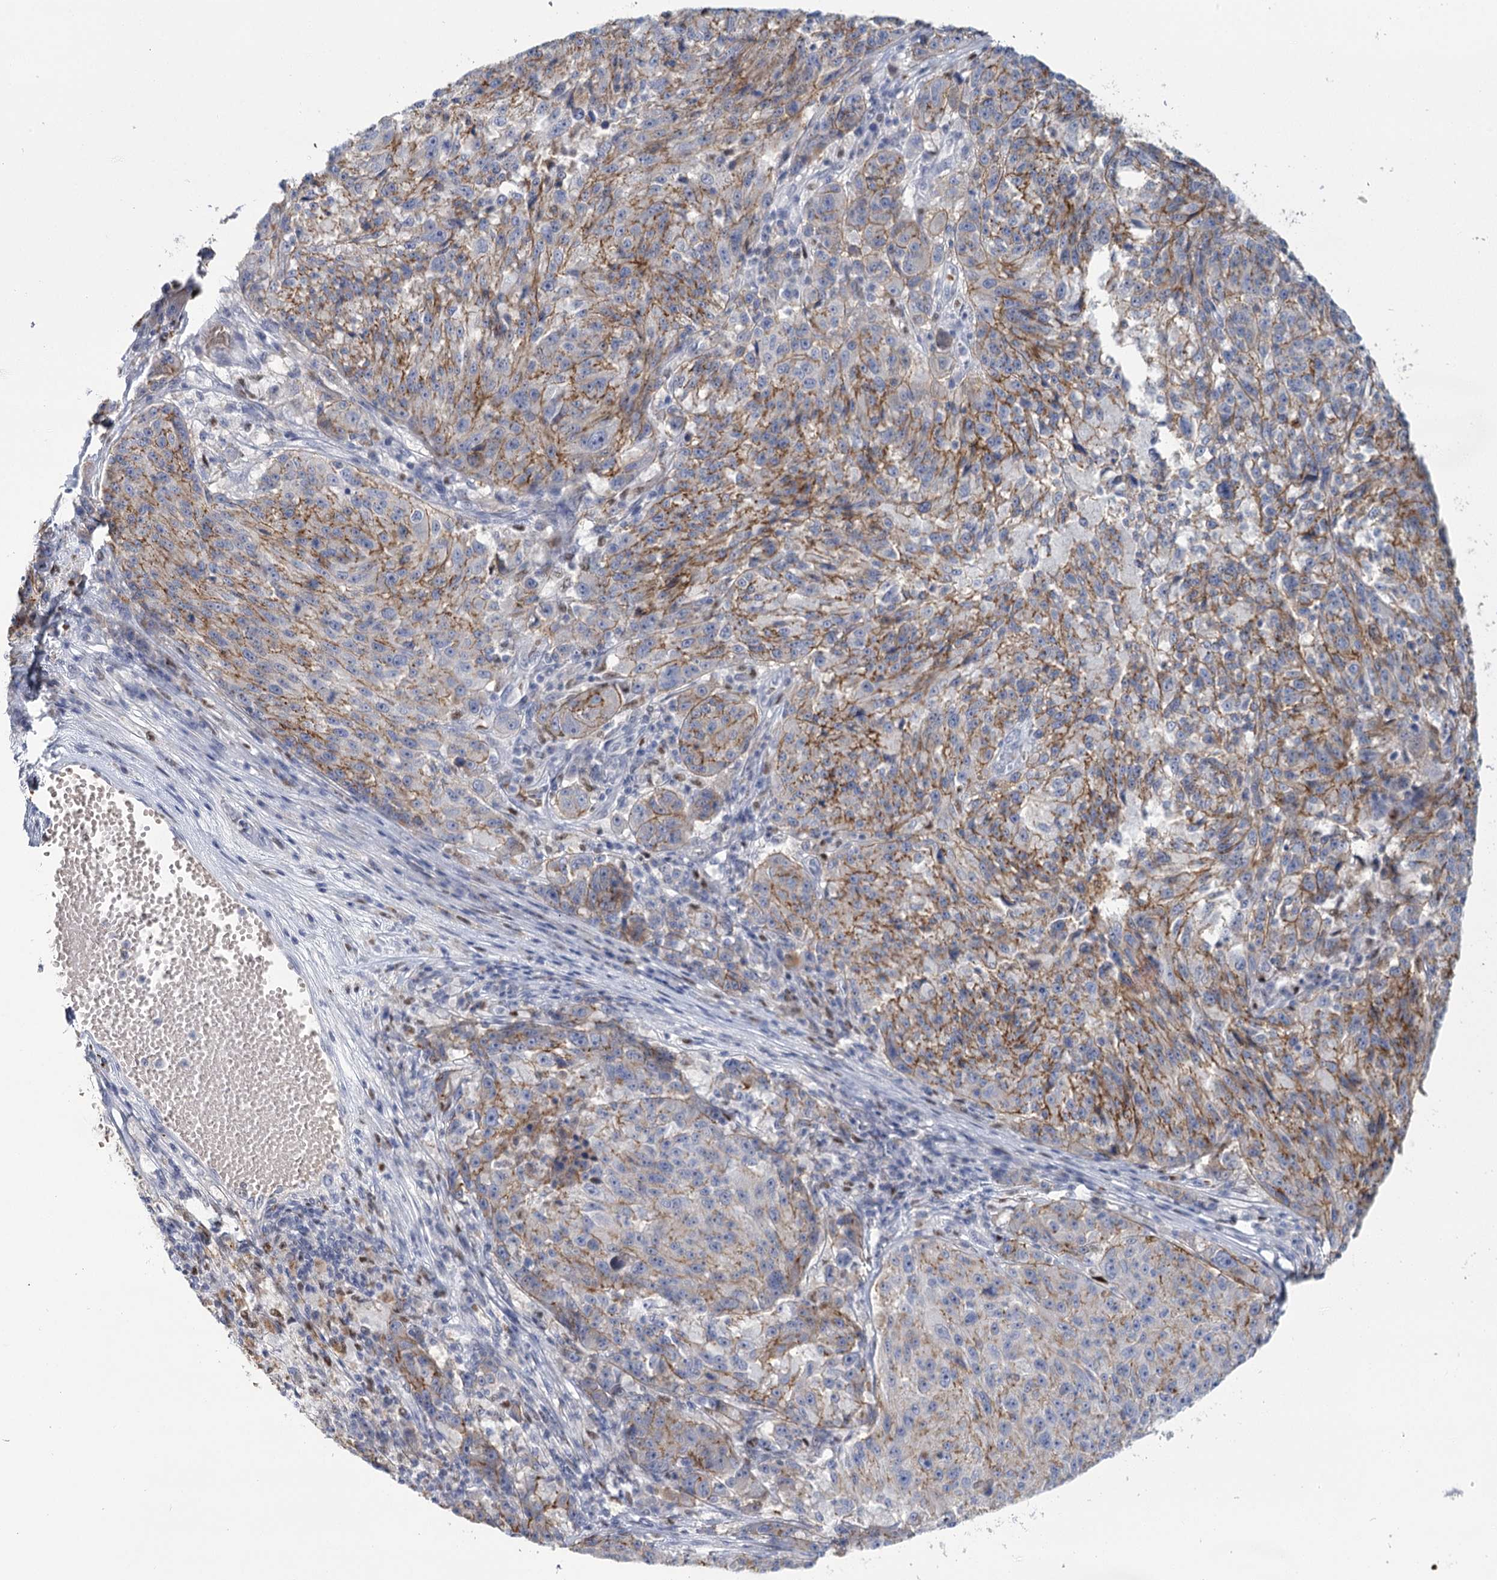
{"staining": {"intensity": "moderate", "quantity": "25%-75%", "location": "cytoplasmic/membranous"}, "tissue": "melanoma", "cell_type": "Tumor cells", "image_type": "cancer", "snomed": [{"axis": "morphology", "description": "Malignant melanoma, NOS"}, {"axis": "topography", "description": "Skin"}], "caption": "This is an image of IHC staining of melanoma, which shows moderate expression in the cytoplasmic/membranous of tumor cells.", "gene": "IGSF3", "patient": {"sex": "male", "age": 53}}